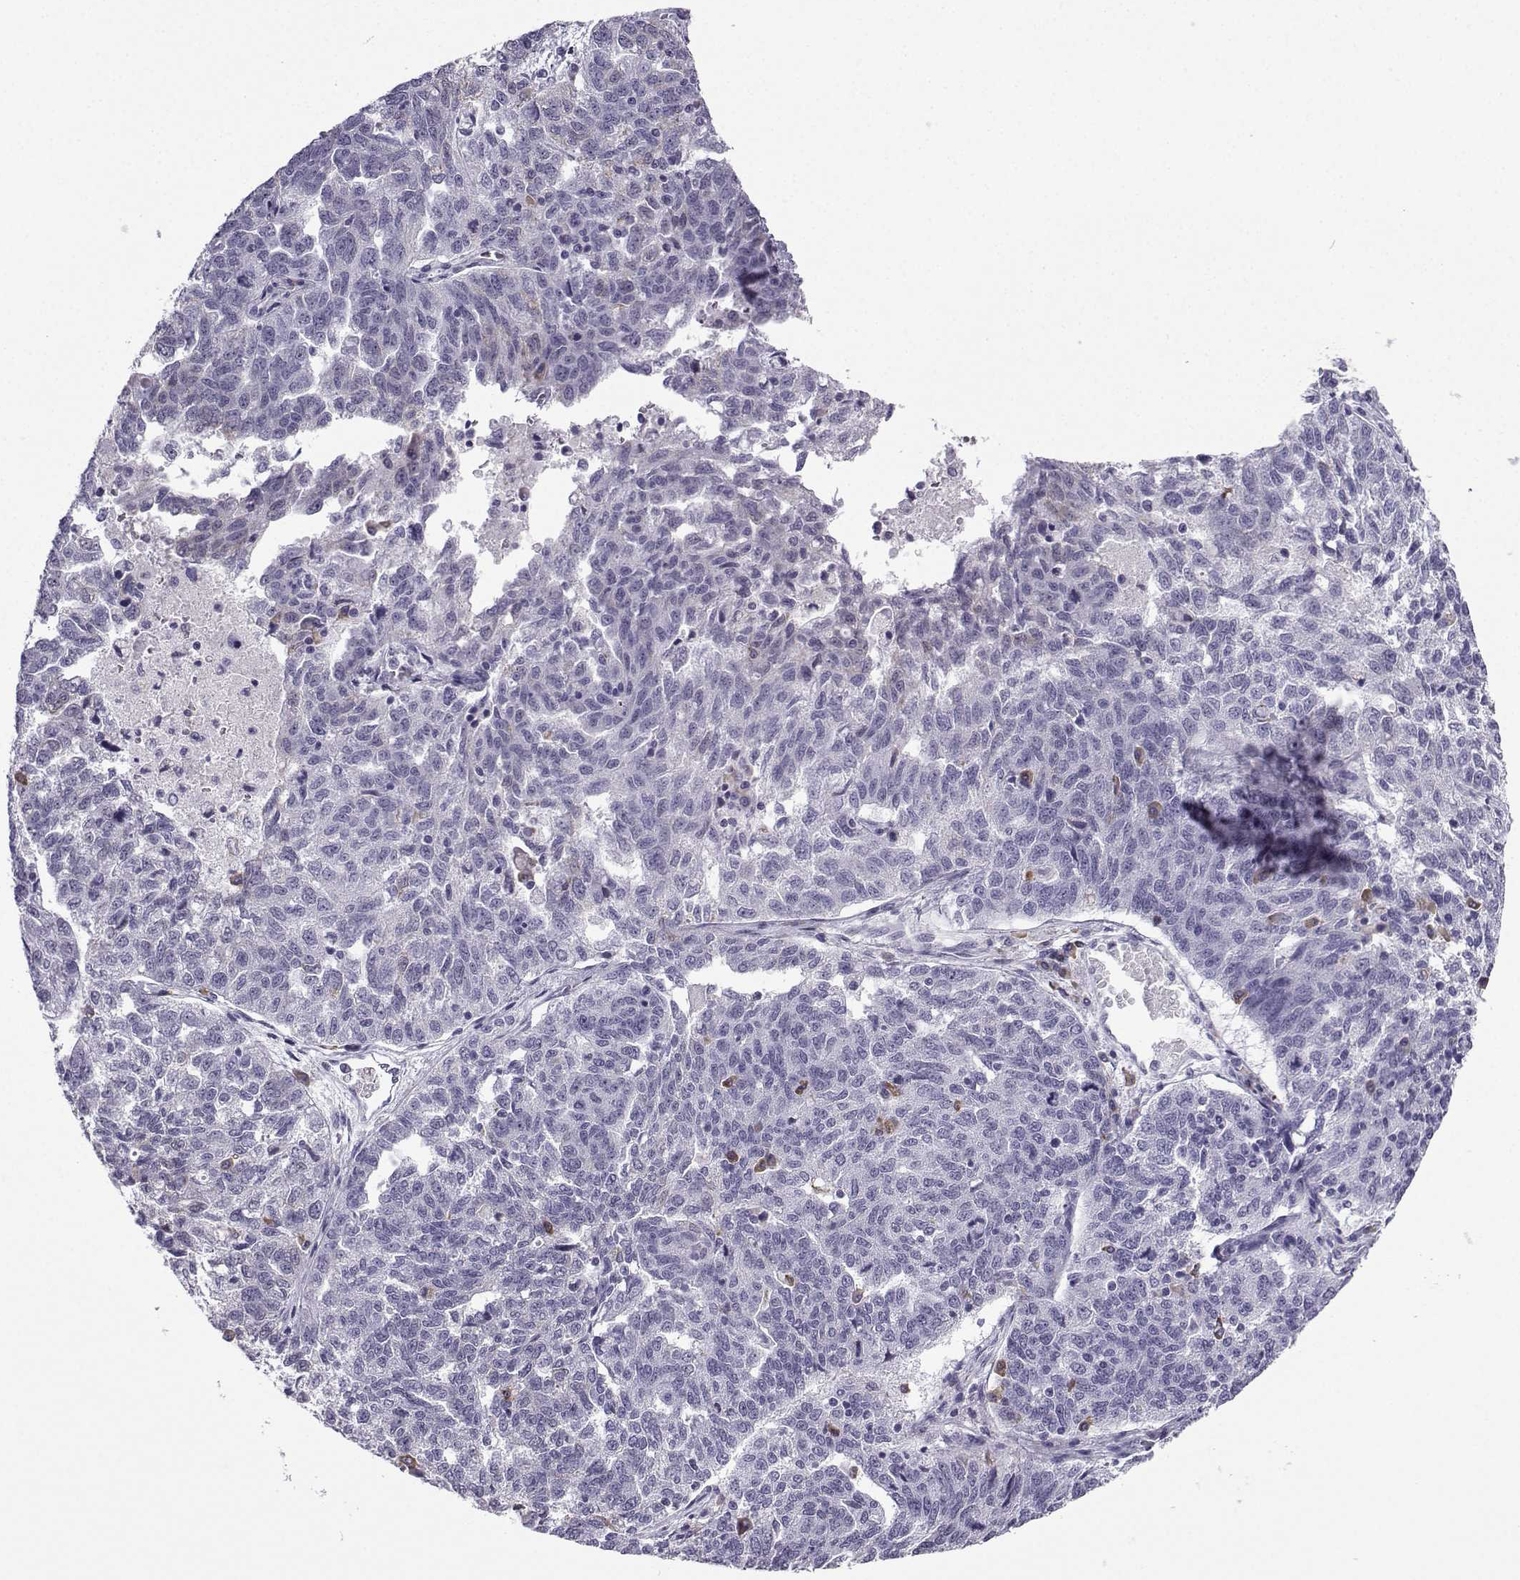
{"staining": {"intensity": "negative", "quantity": "none", "location": "none"}, "tissue": "ovarian cancer", "cell_type": "Tumor cells", "image_type": "cancer", "snomed": [{"axis": "morphology", "description": "Cystadenocarcinoma, serous, NOS"}, {"axis": "topography", "description": "Ovary"}], "caption": "Protein analysis of serous cystadenocarcinoma (ovarian) reveals no significant positivity in tumor cells.", "gene": "MRGBP", "patient": {"sex": "female", "age": 71}}